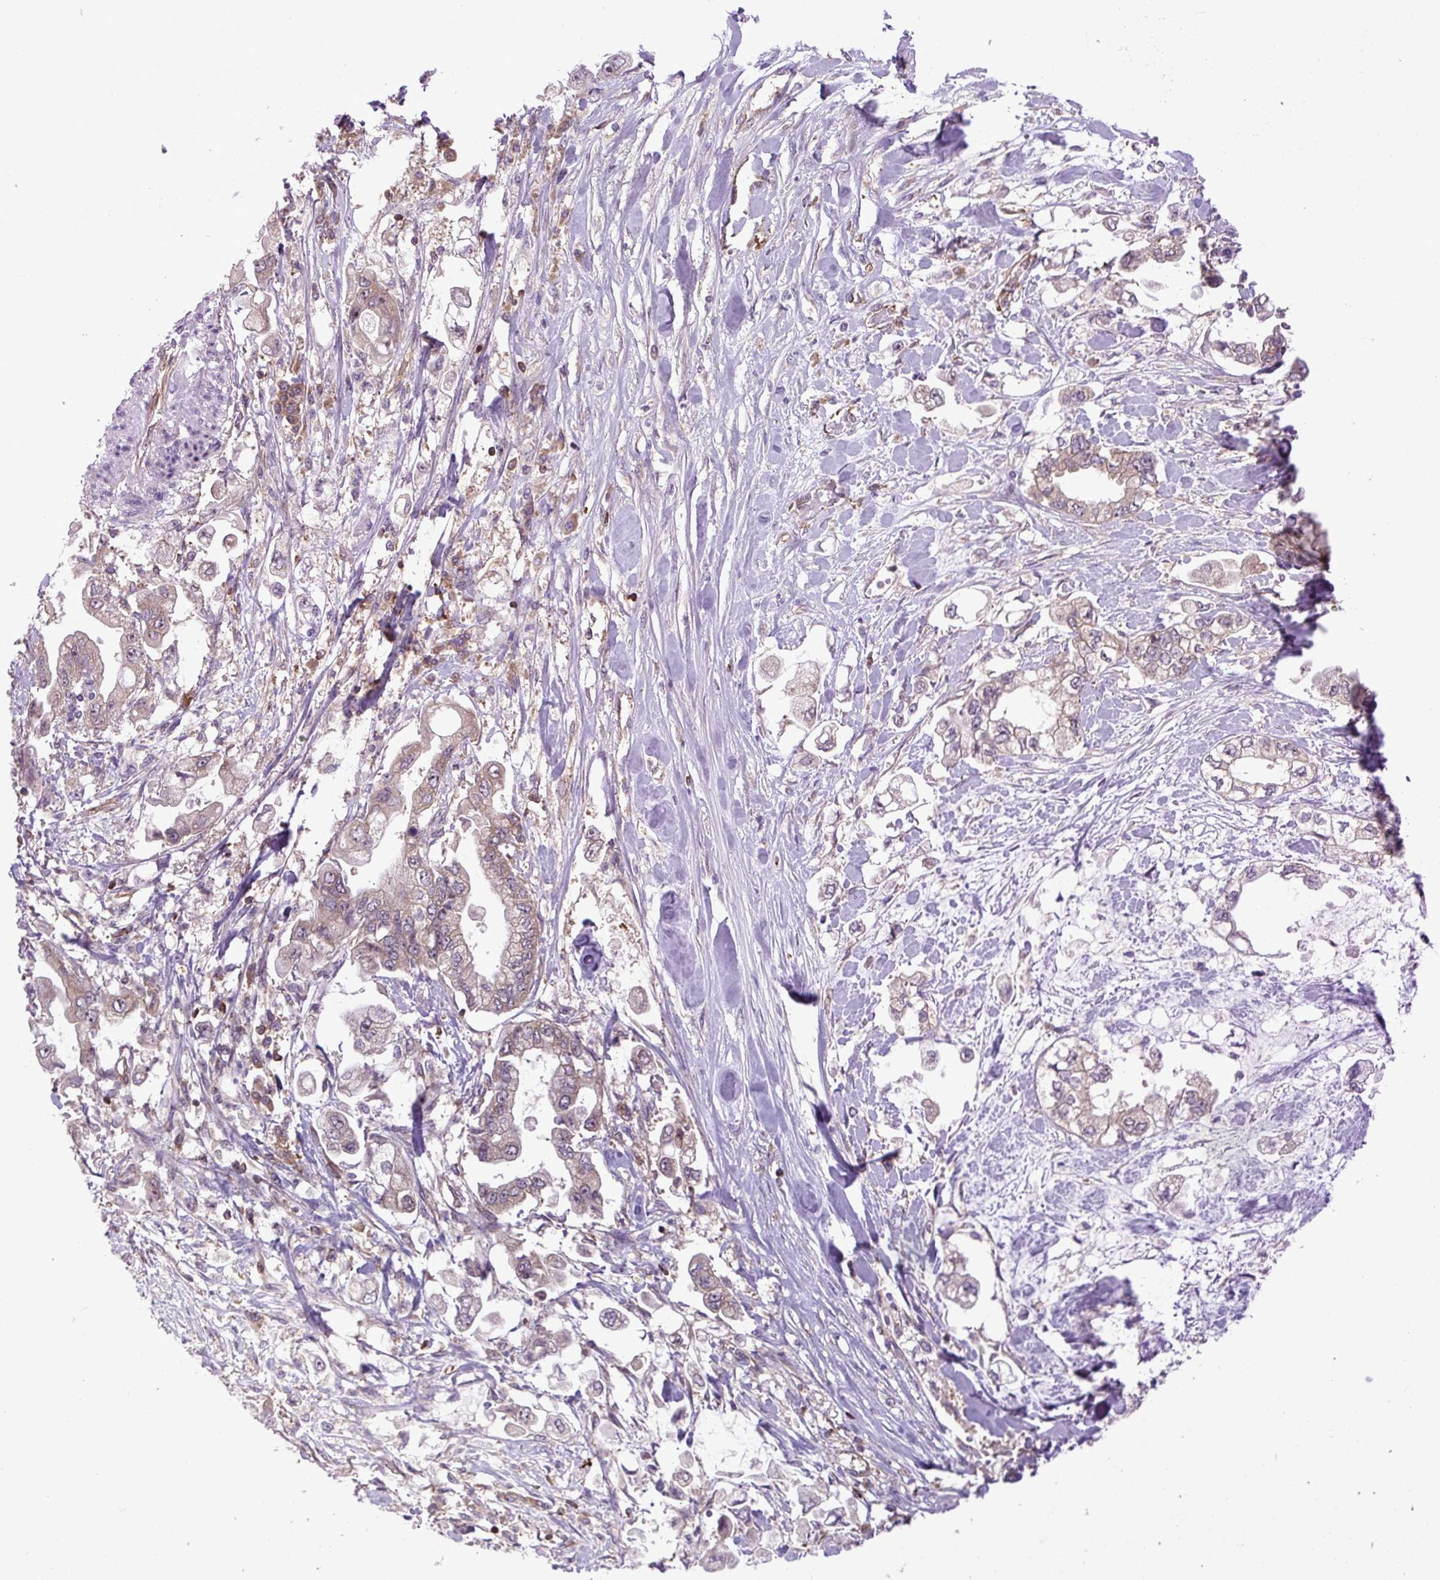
{"staining": {"intensity": "weak", "quantity": "25%-75%", "location": "cytoplasmic/membranous"}, "tissue": "stomach cancer", "cell_type": "Tumor cells", "image_type": "cancer", "snomed": [{"axis": "morphology", "description": "Adenocarcinoma, NOS"}, {"axis": "topography", "description": "Stomach"}], "caption": "The micrograph reveals a brown stain indicating the presence of a protein in the cytoplasmic/membranous of tumor cells in stomach cancer.", "gene": "PLCG1", "patient": {"sex": "male", "age": 62}}